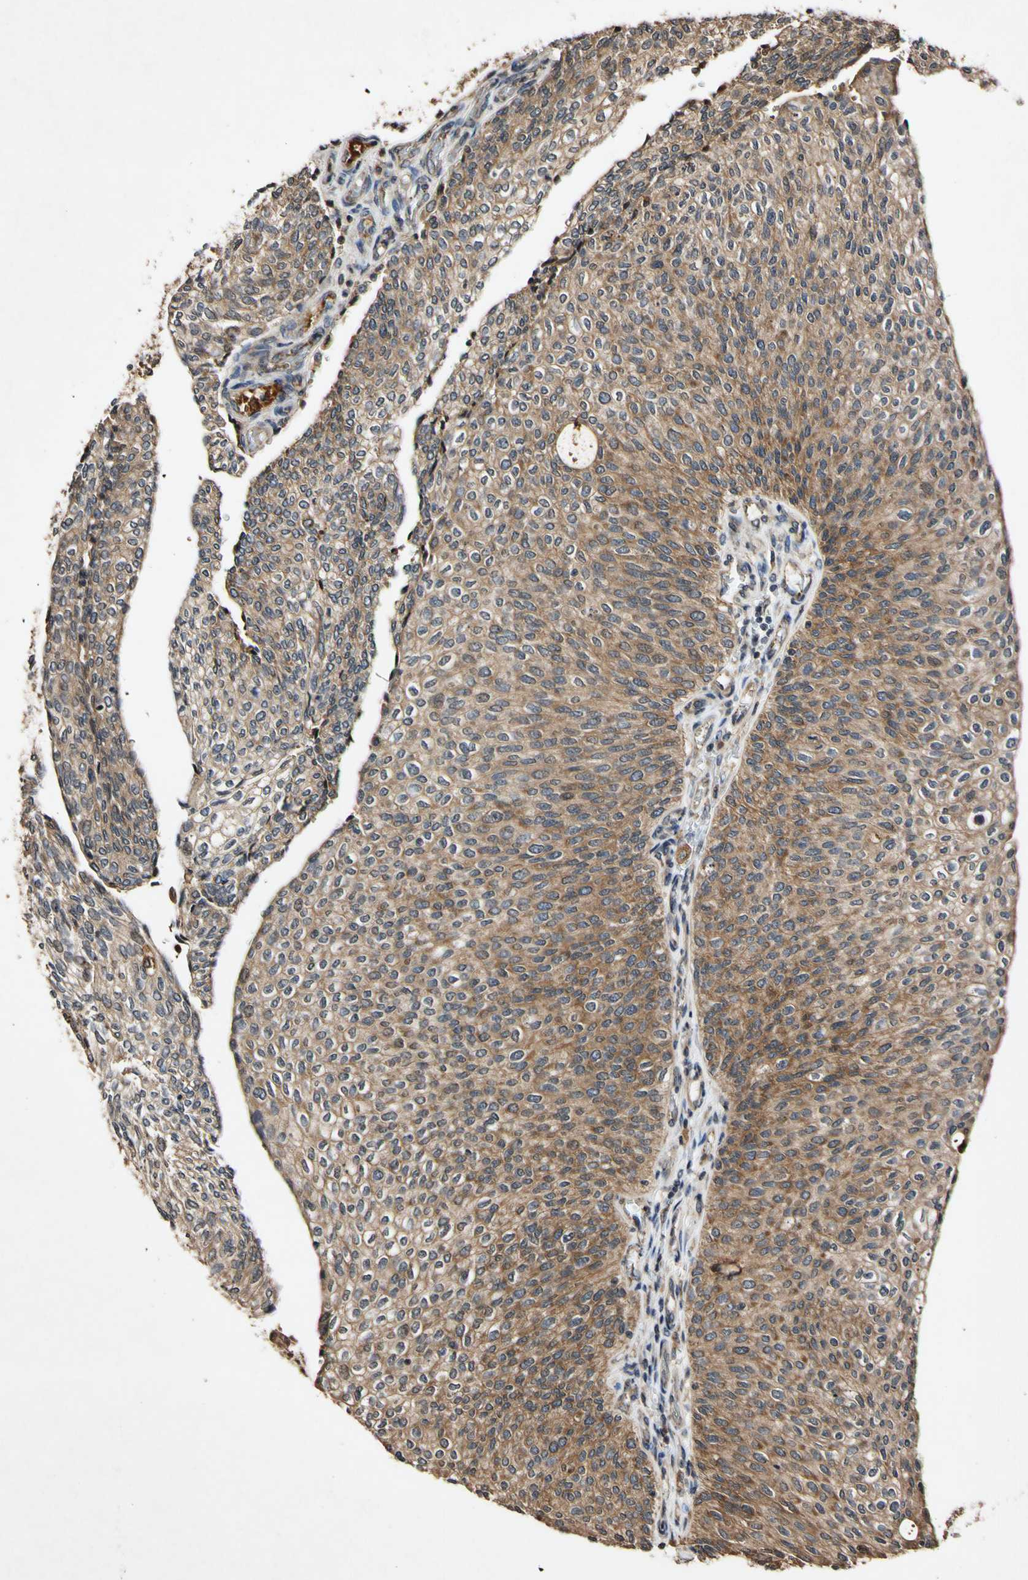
{"staining": {"intensity": "moderate", "quantity": ">75%", "location": "cytoplasmic/membranous"}, "tissue": "urothelial cancer", "cell_type": "Tumor cells", "image_type": "cancer", "snomed": [{"axis": "morphology", "description": "Urothelial carcinoma, Low grade"}, {"axis": "topography", "description": "Urinary bladder"}], "caption": "Low-grade urothelial carcinoma tissue exhibits moderate cytoplasmic/membranous positivity in about >75% of tumor cells", "gene": "PLAT", "patient": {"sex": "female", "age": 79}}